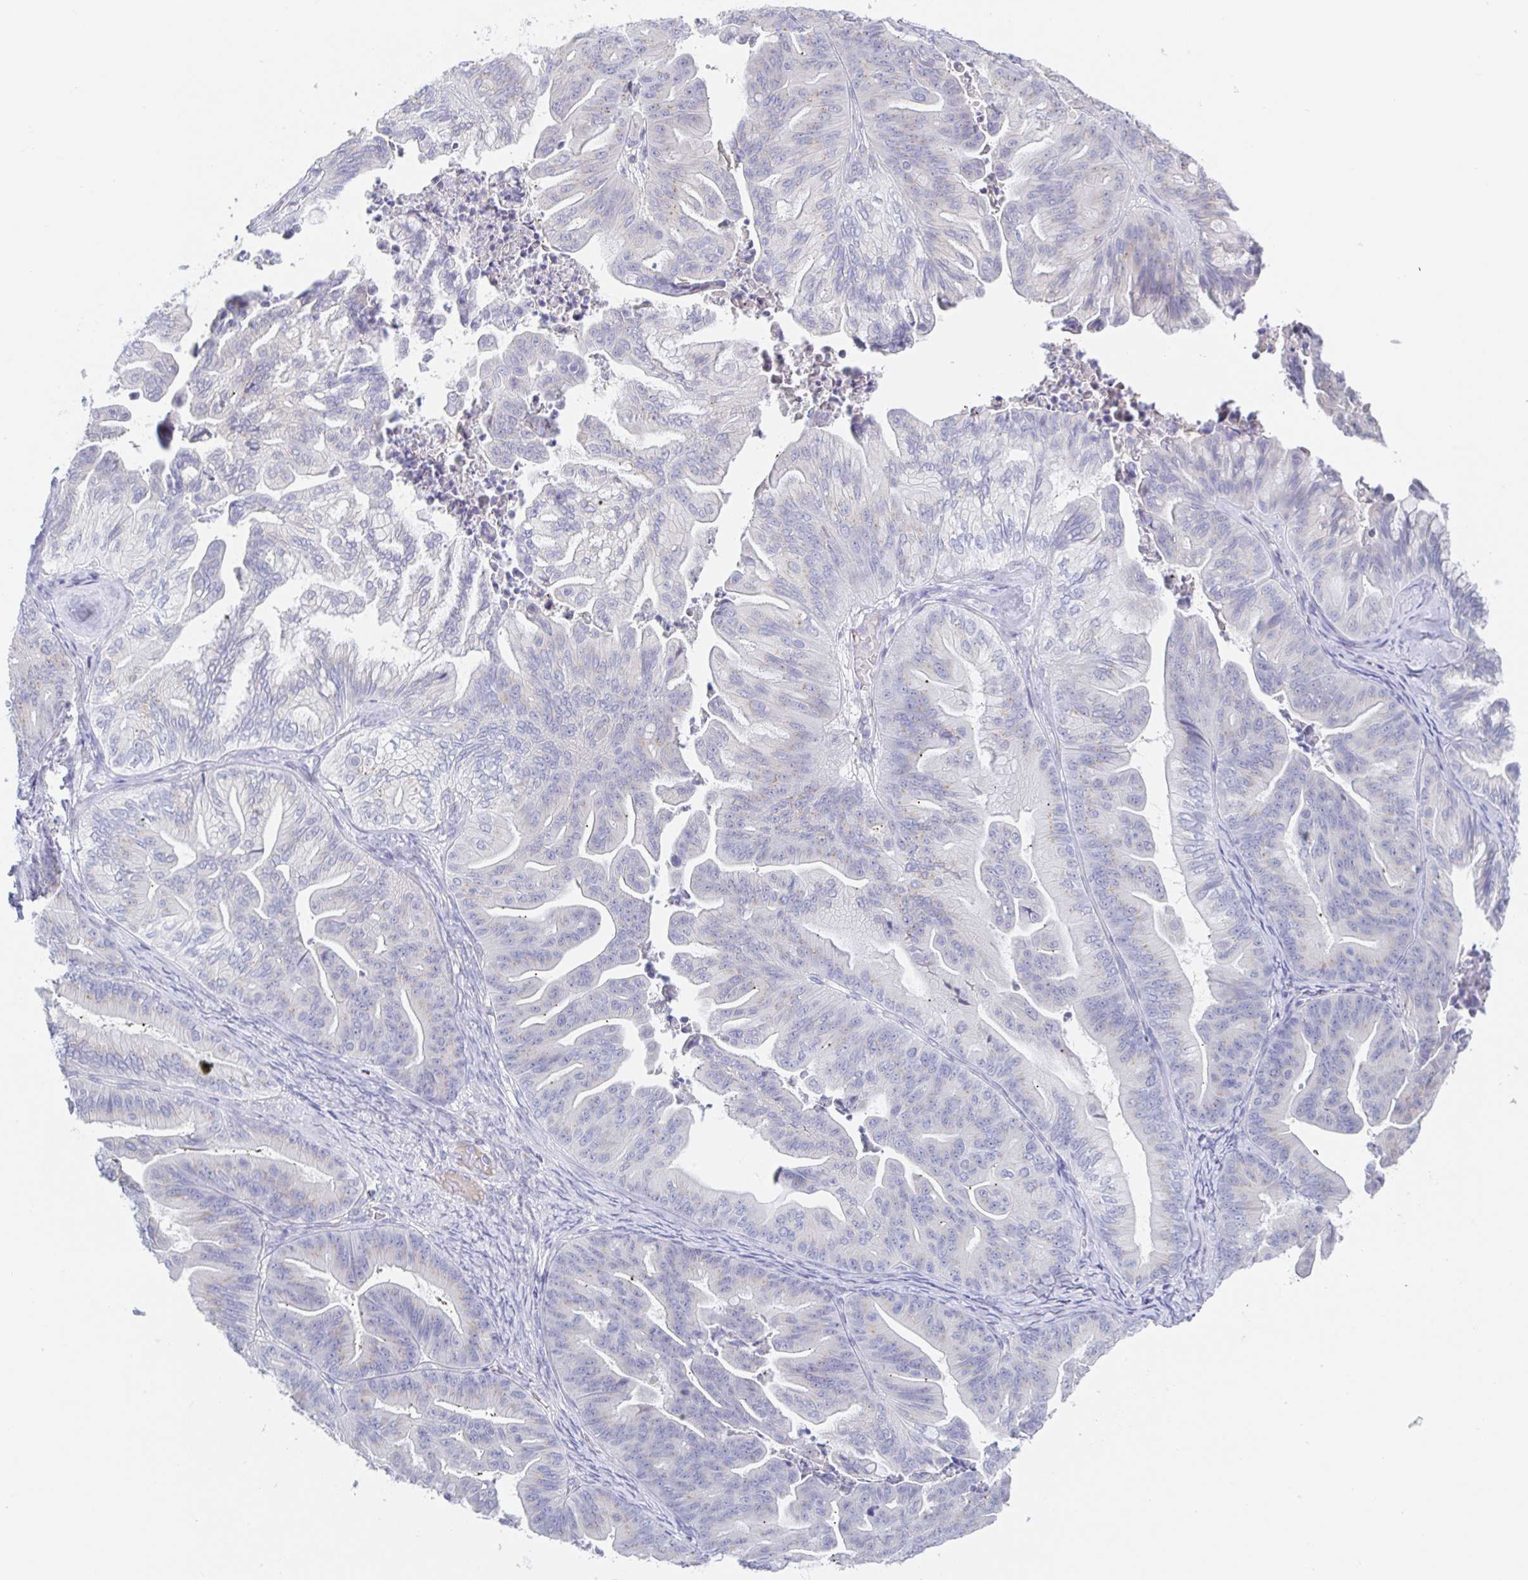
{"staining": {"intensity": "negative", "quantity": "none", "location": "none"}, "tissue": "ovarian cancer", "cell_type": "Tumor cells", "image_type": "cancer", "snomed": [{"axis": "morphology", "description": "Cystadenocarcinoma, mucinous, NOS"}, {"axis": "topography", "description": "Ovary"}], "caption": "Immunohistochemistry image of neoplastic tissue: mucinous cystadenocarcinoma (ovarian) stained with DAB (3,3'-diaminobenzidine) reveals no significant protein positivity in tumor cells. (DAB (3,3'-diaminobenzidine) immunohistochemistry (IHC) with hematoxylin counter stain).", "gene": "SIAH3", "patient": {"sex": "female", "age": 67}}